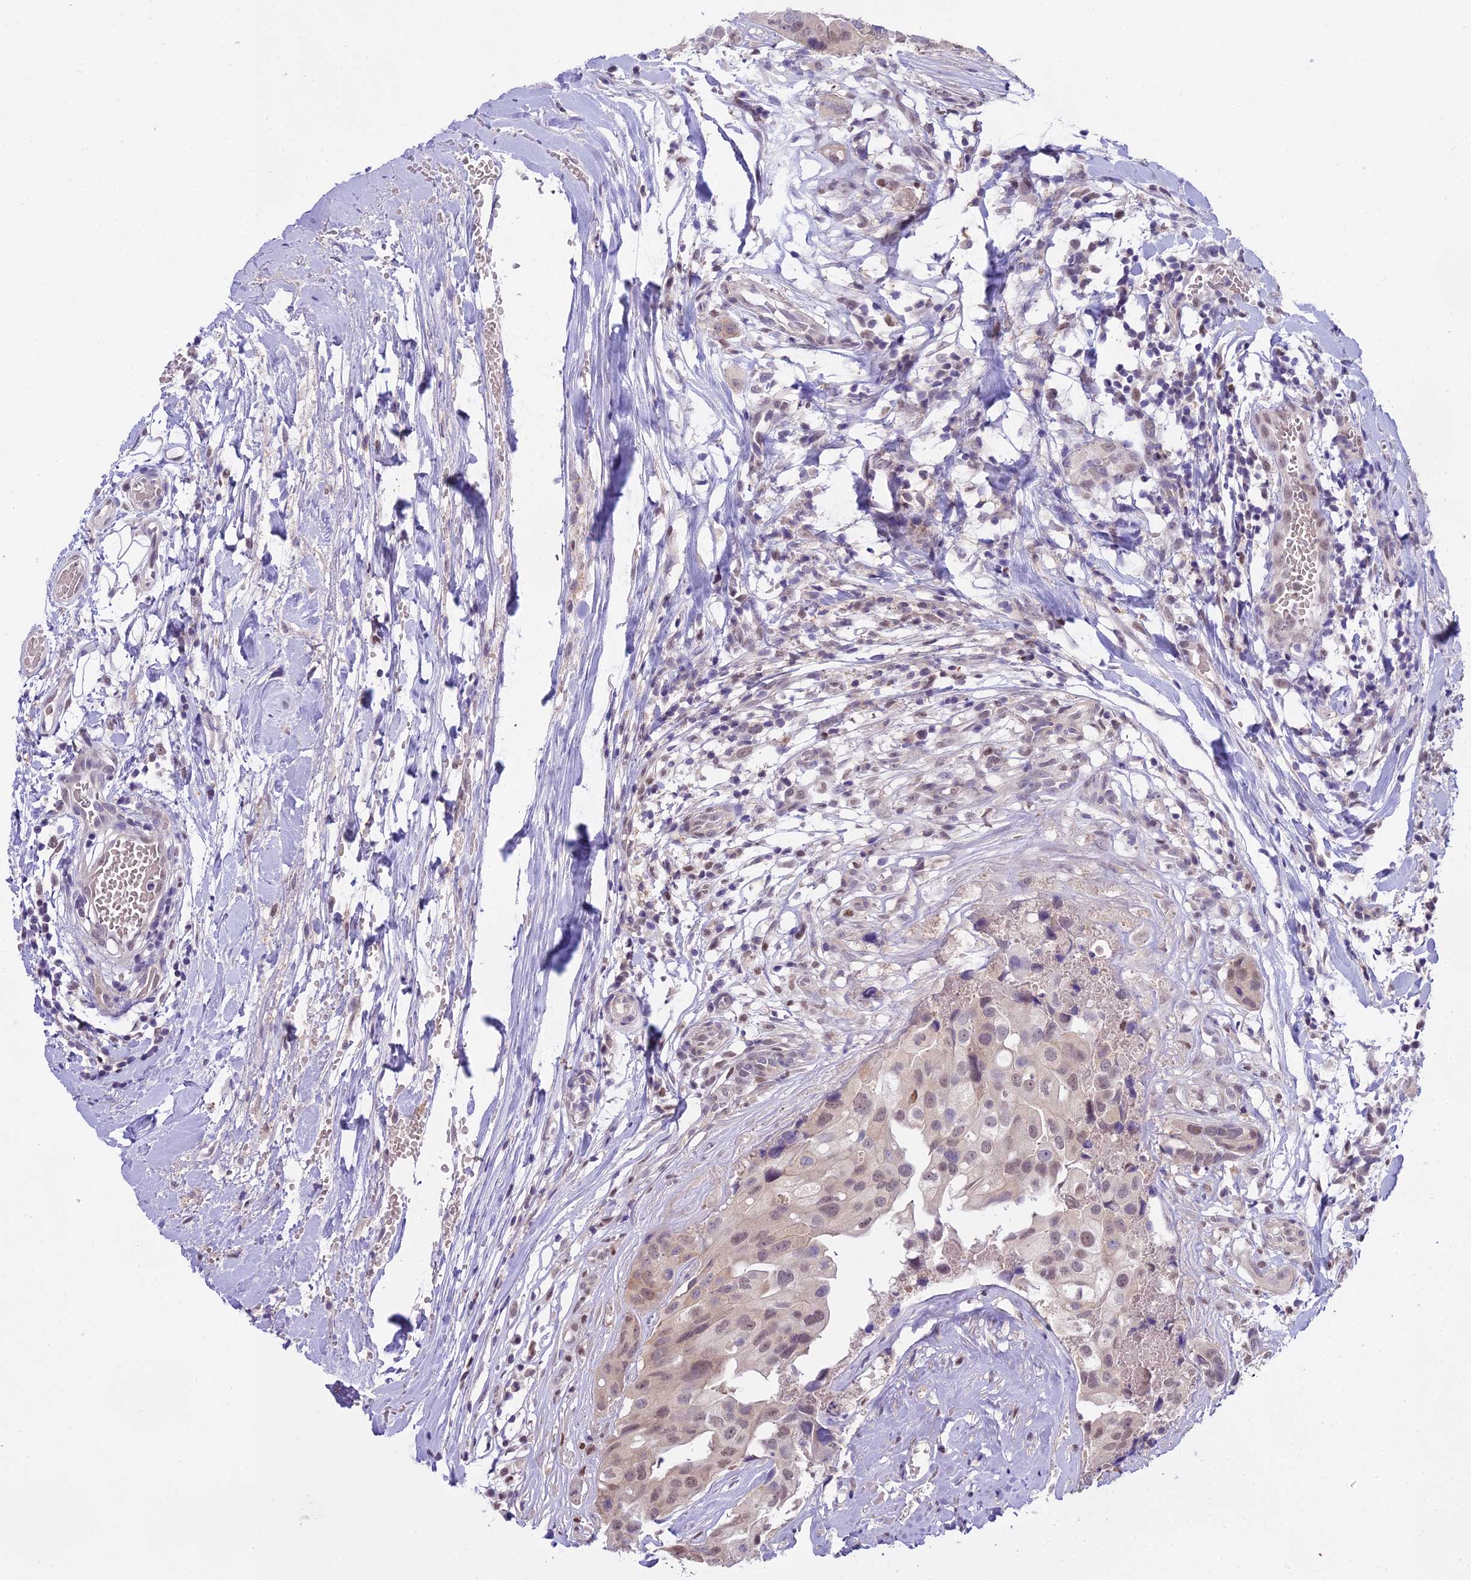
{"staining": {"intensity": "weak", "quantity": "<25%", "location": "cytoplasmic/membranous,nuclear"}, "tissue": "head and neck cancer", "cell_type": "Tumor cells", "image_type": "cancer", "snomed": [{"axis": "morphology", "description": "Adenocarcinoma, NOS"}, {"axis": "morphology", "description": "Adenocarcinoma, metastatic, NOS"}, {"axis": "topography", "description": "Head-Neck"}], "caption": "High power microscopy histopathology image of an immunohistochemistry (IHC) micrograph of head and neck cancer (metastatic adenocarcinoma), revealing no significant expression in tumor cells.", "gene": "MAT2A", "patient": {"sex": "male", "age": 75}}